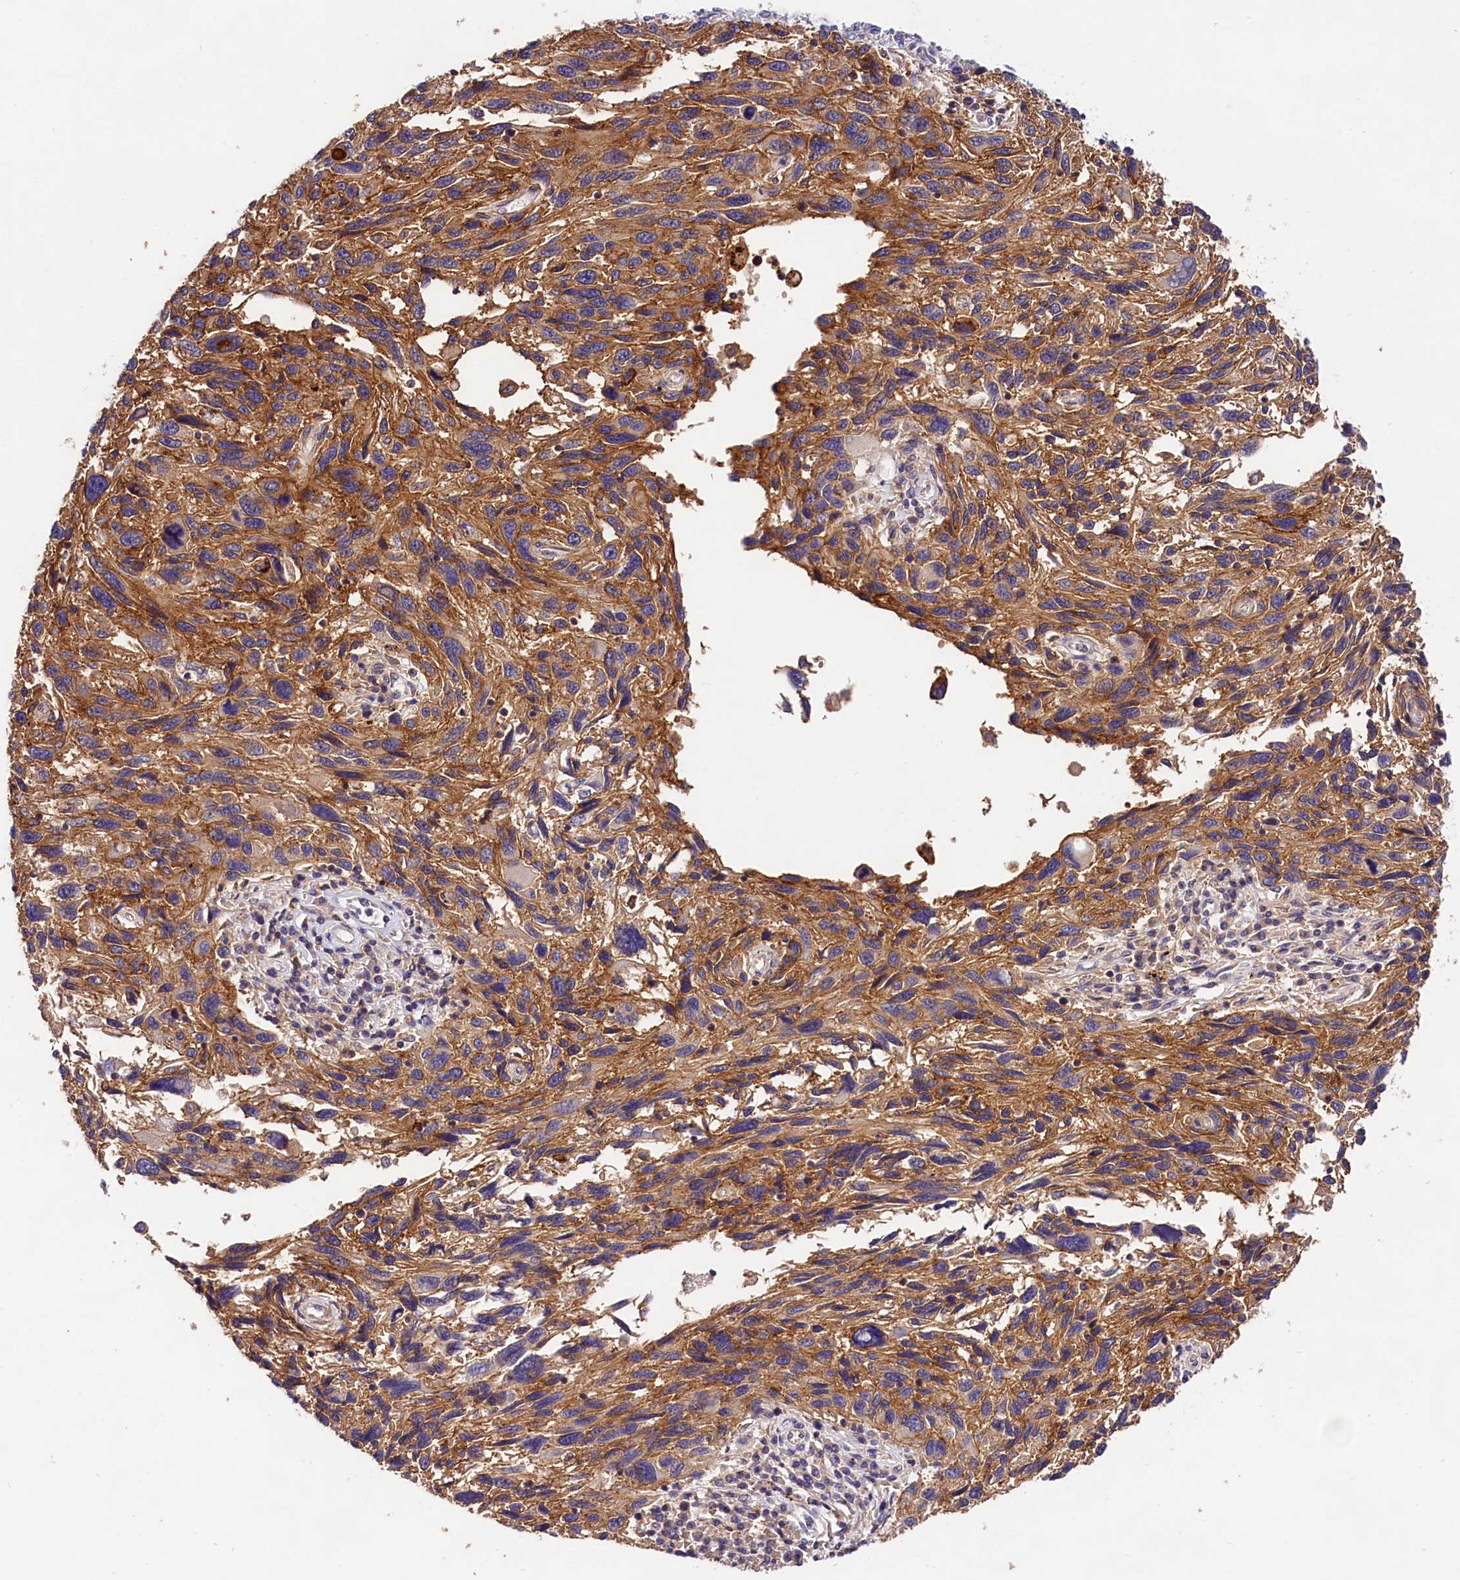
{"staining": {"intensity": "moderate", "quantity": ">75%", "location": "cytoplasmic/membranous"}, "tissue": "melanoma", "cell_type": "Tumor cells", "image_type": "cancer", "snomed": [{"axis": "morphology", "description": "Malignant melanoma, NOS"}, {"axis": "topography", "description": "Skin"}], "caption": "Human malignant melanoma stained with a brown dye demonstrates moderate cytoplasmic/membranous positive positivity in about >75% of tumor cells.", "gene": "OAS3", "patient": {"sex": "male", "age": 53}}